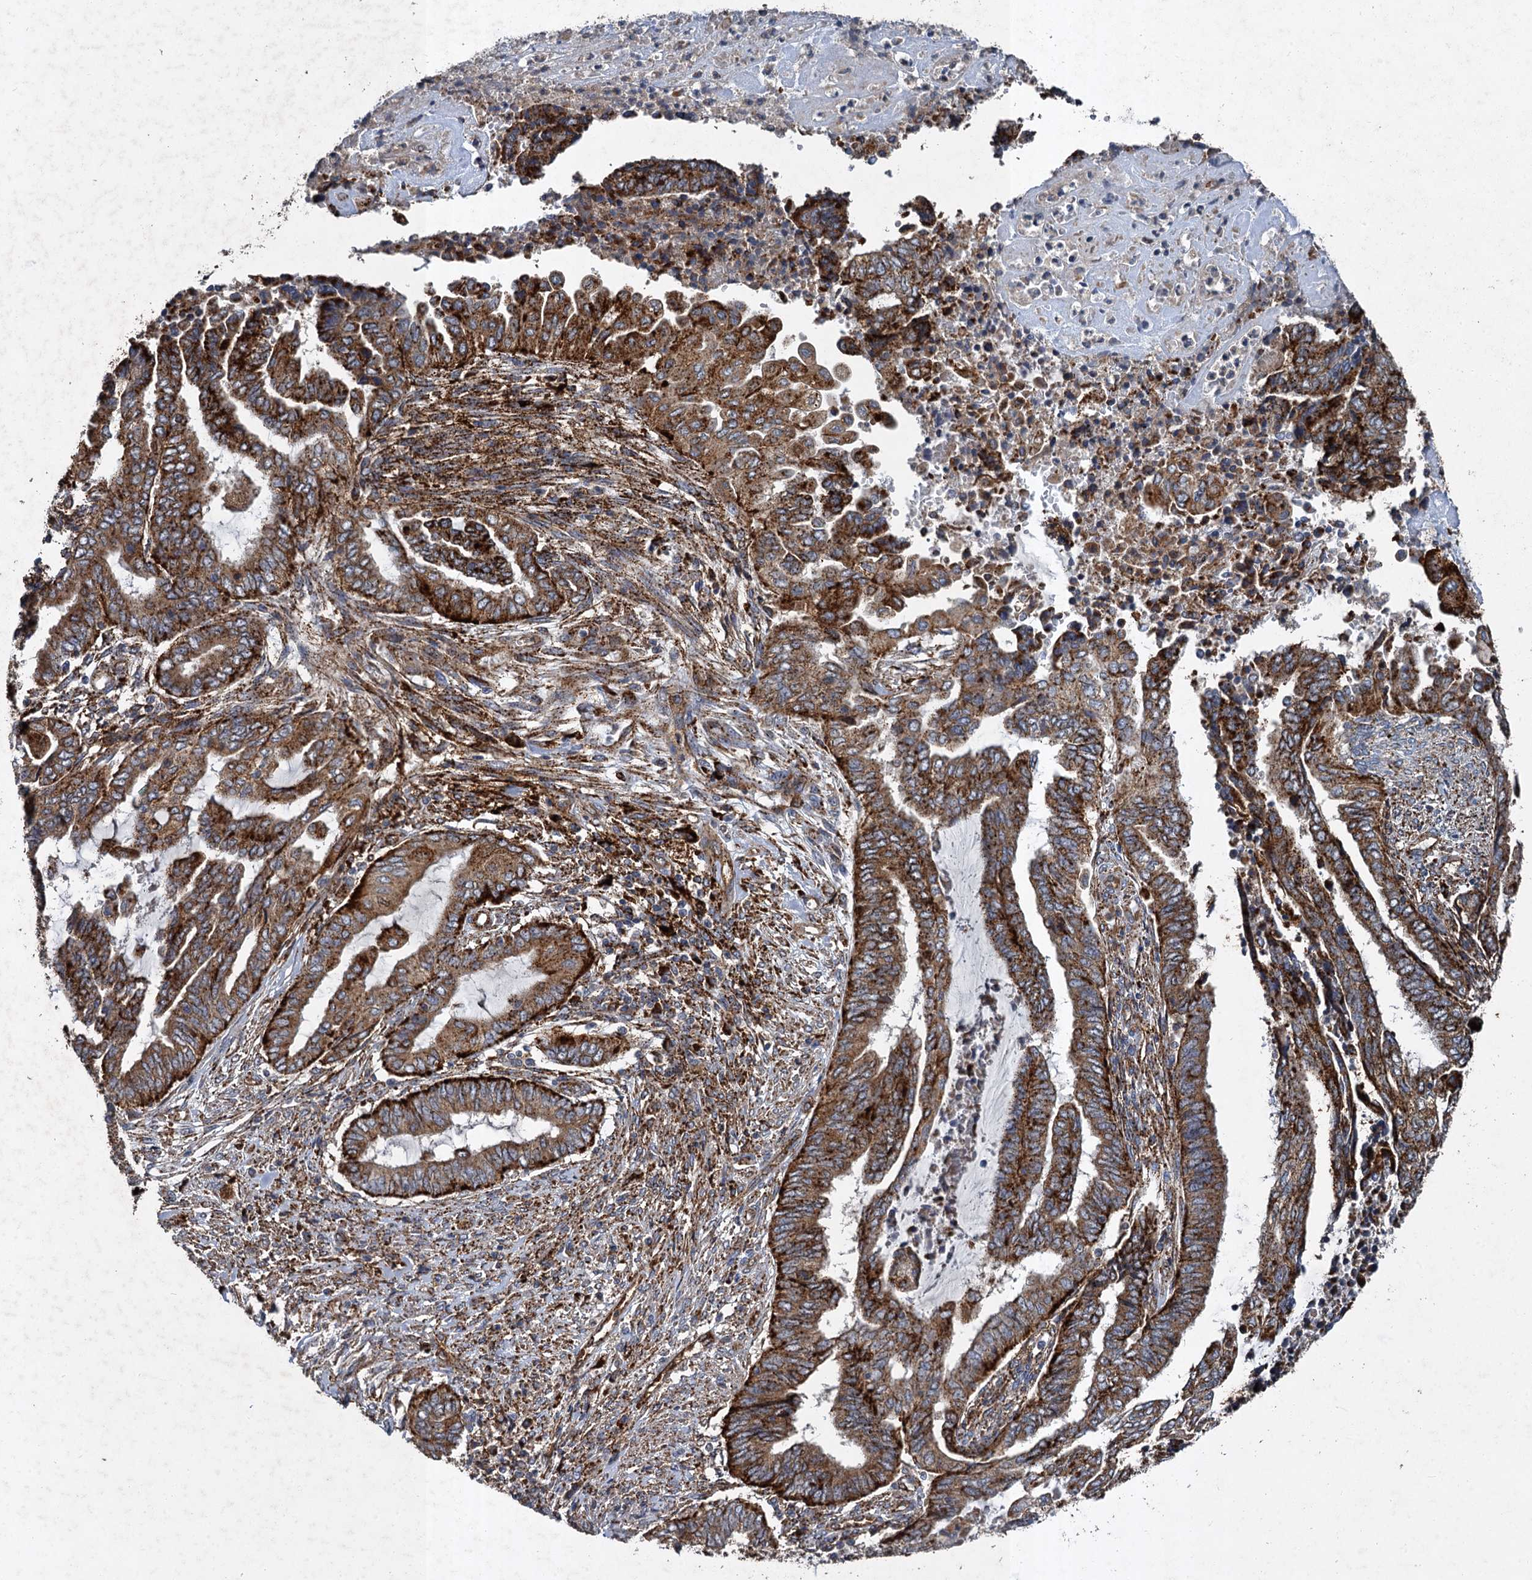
{"staining": {"intensity": "strong", "quantity": ">75%", "location": "cytoplasmic/membranous"}, "tissue": "endometrial cancer", "cell_type": "Tumor cells", "image_type": "cancer", "snomed": [{"axis": "morphology", "description": "Adenocarcinoma, NOS"}, {"axis": "topography", "description": "Uterus"}, {"axis": "topography", "description": "Endometrium"}], "caption": "Immunohistochemical staining of adenocarcinoma (endometrial) exhibits strong cytoplasmic/membranous protein staining in about >75% of tumor cells.", "gene": "GBA1", "patient": {"sex": "female", "age": 70}}